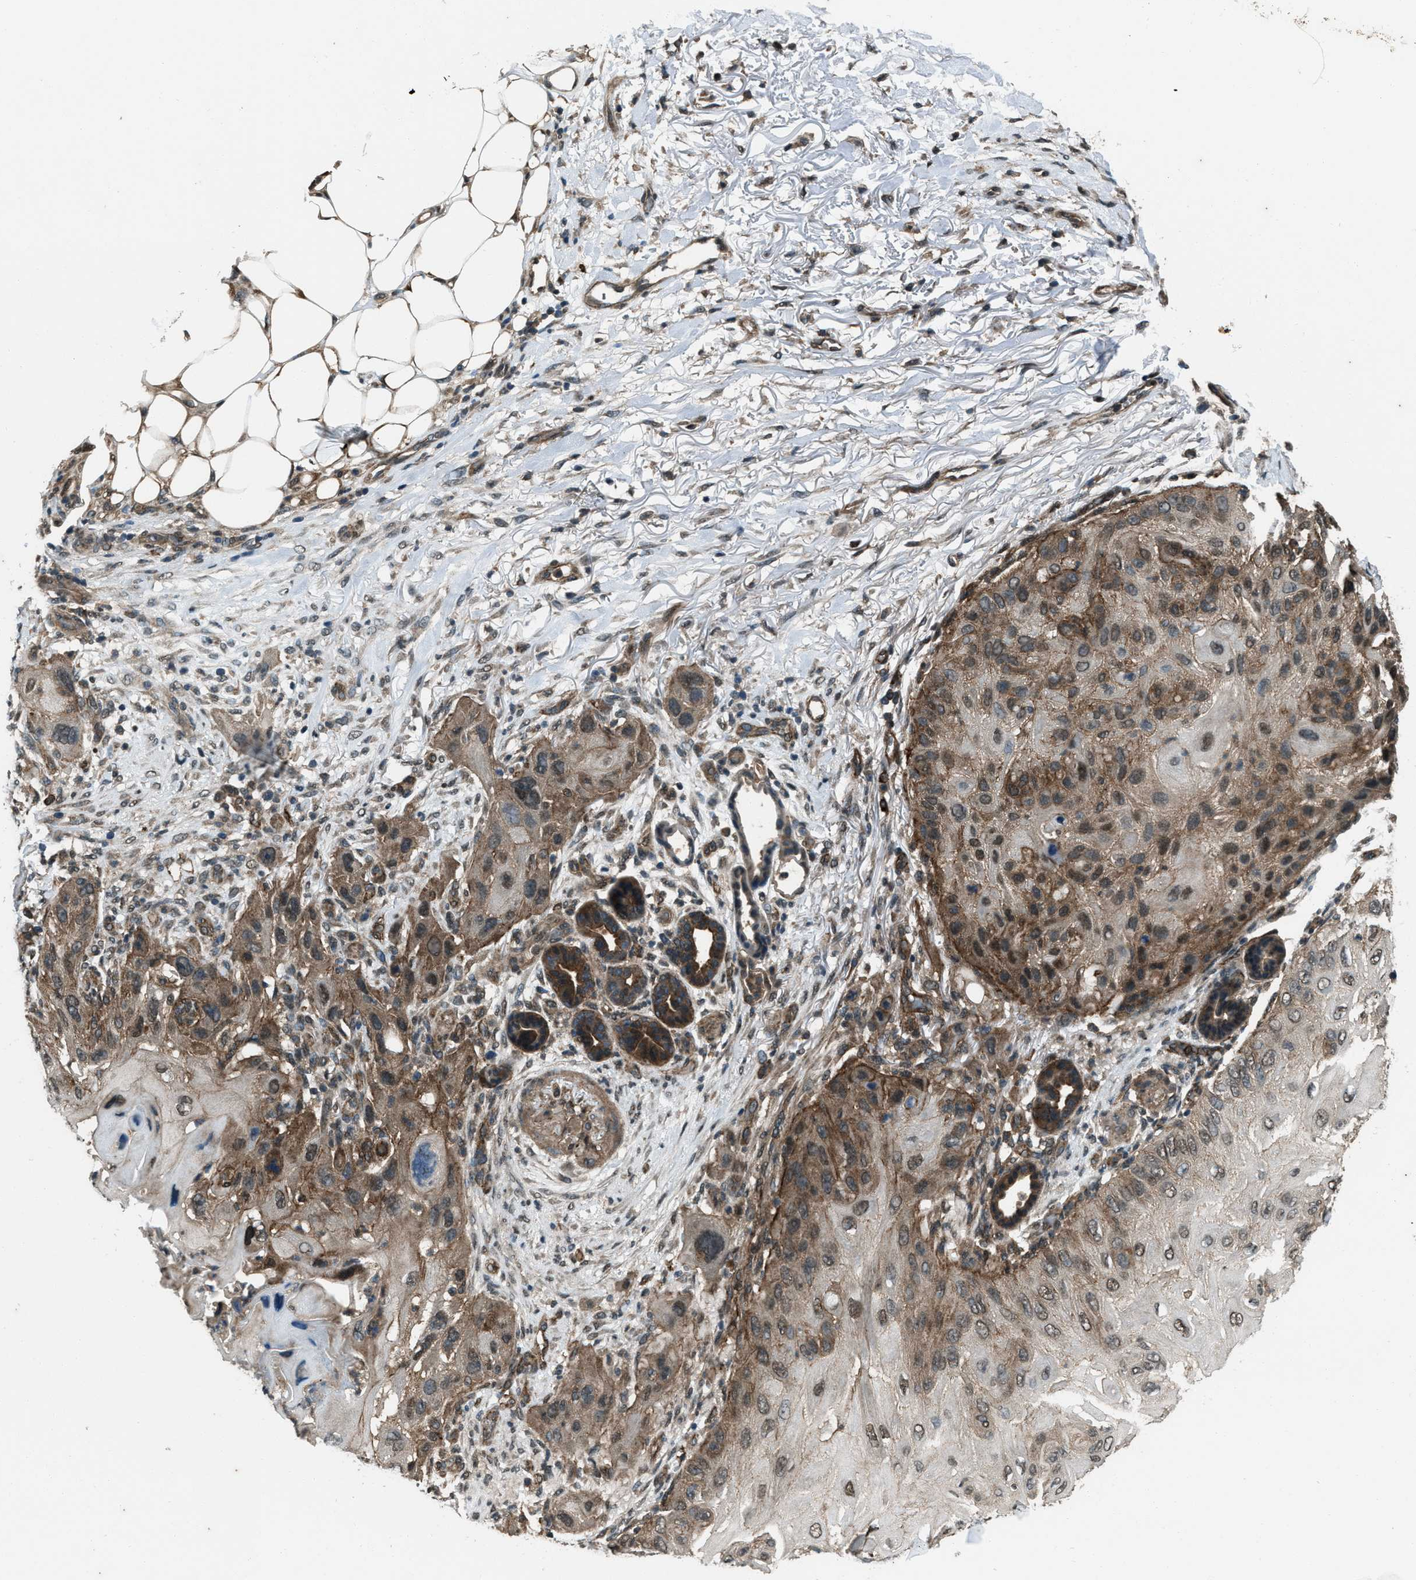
{"staining": {"intensity": "moderate", "quantity": ">75%", "location": "cytoplasmic/membranous"}, "tissue": "skin cancer", "cell_type": "Tumor cells", "image_type": "cancer", "snomed": [{"axis": "morphology", "description": "Squamous cell carcinoma, NOS"}, {"axis": "topography", "description": "Skin"}], "caption": "Immunohistochemical staining of skin cancer demonstrates medium levels of moderate cytoplasmic/membranous protein staining in approximately >75% of tumor cells.", "gene": "SVIL", "patient": {"sex": "female", "age": 77}}